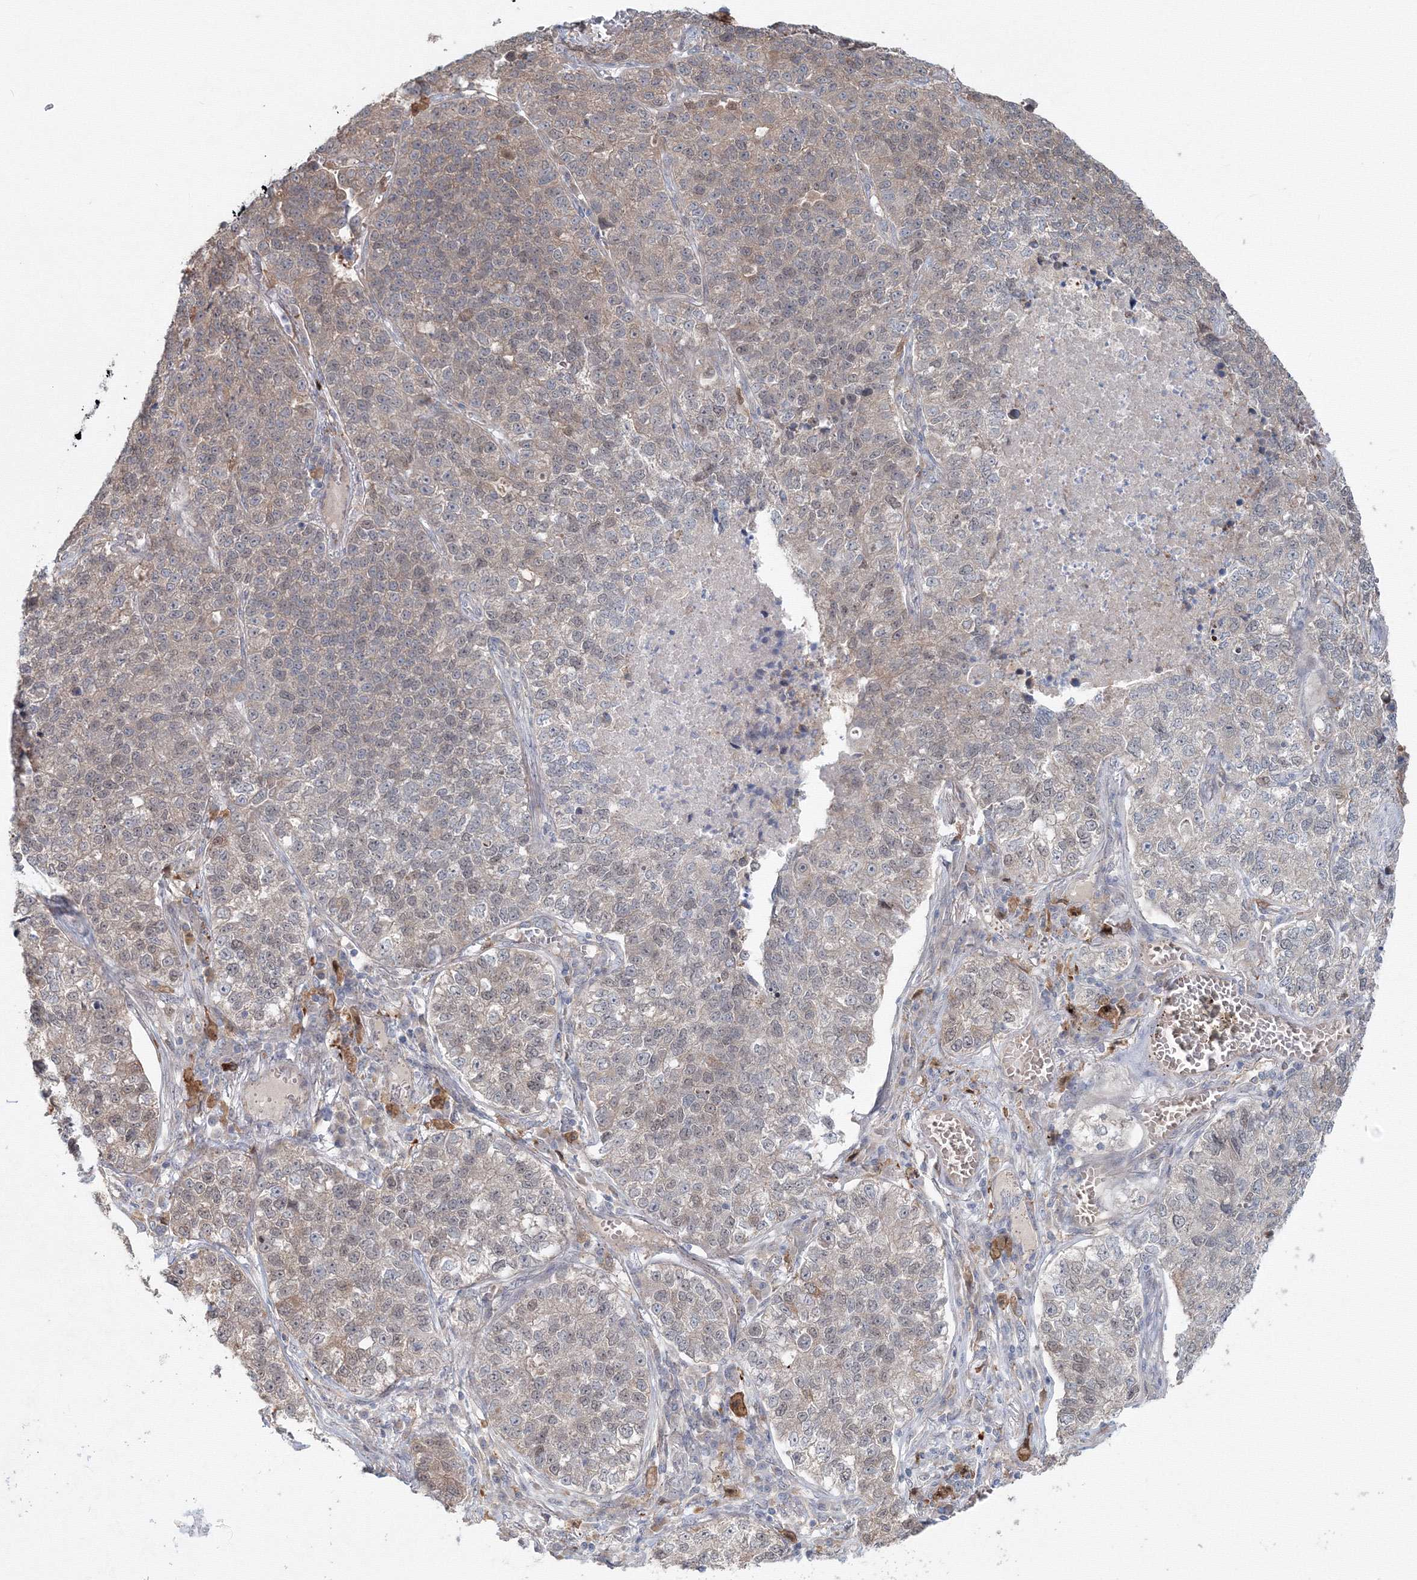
{"staining": {"intensity": "weak", "quantity": "<25%", "location": "cytoplasmic/membranous"}, "tissue": "lung cancer", "cell_type": "Tumor cells", "image_type": "cancer", "snomed": [{"axis": "morphology", "description": "Adenocarcinoma, NOS"}, {"axis": "topography", "description": "Lung"}], "caption": "High power microscopy photomicrograph of an immunohistochemistry micrograph of adenocarcinoma (lung), revealing no significant positivity in tumor cells.", "gene": "MKRN2", "patient": {"sex": "male", "age": 49}}